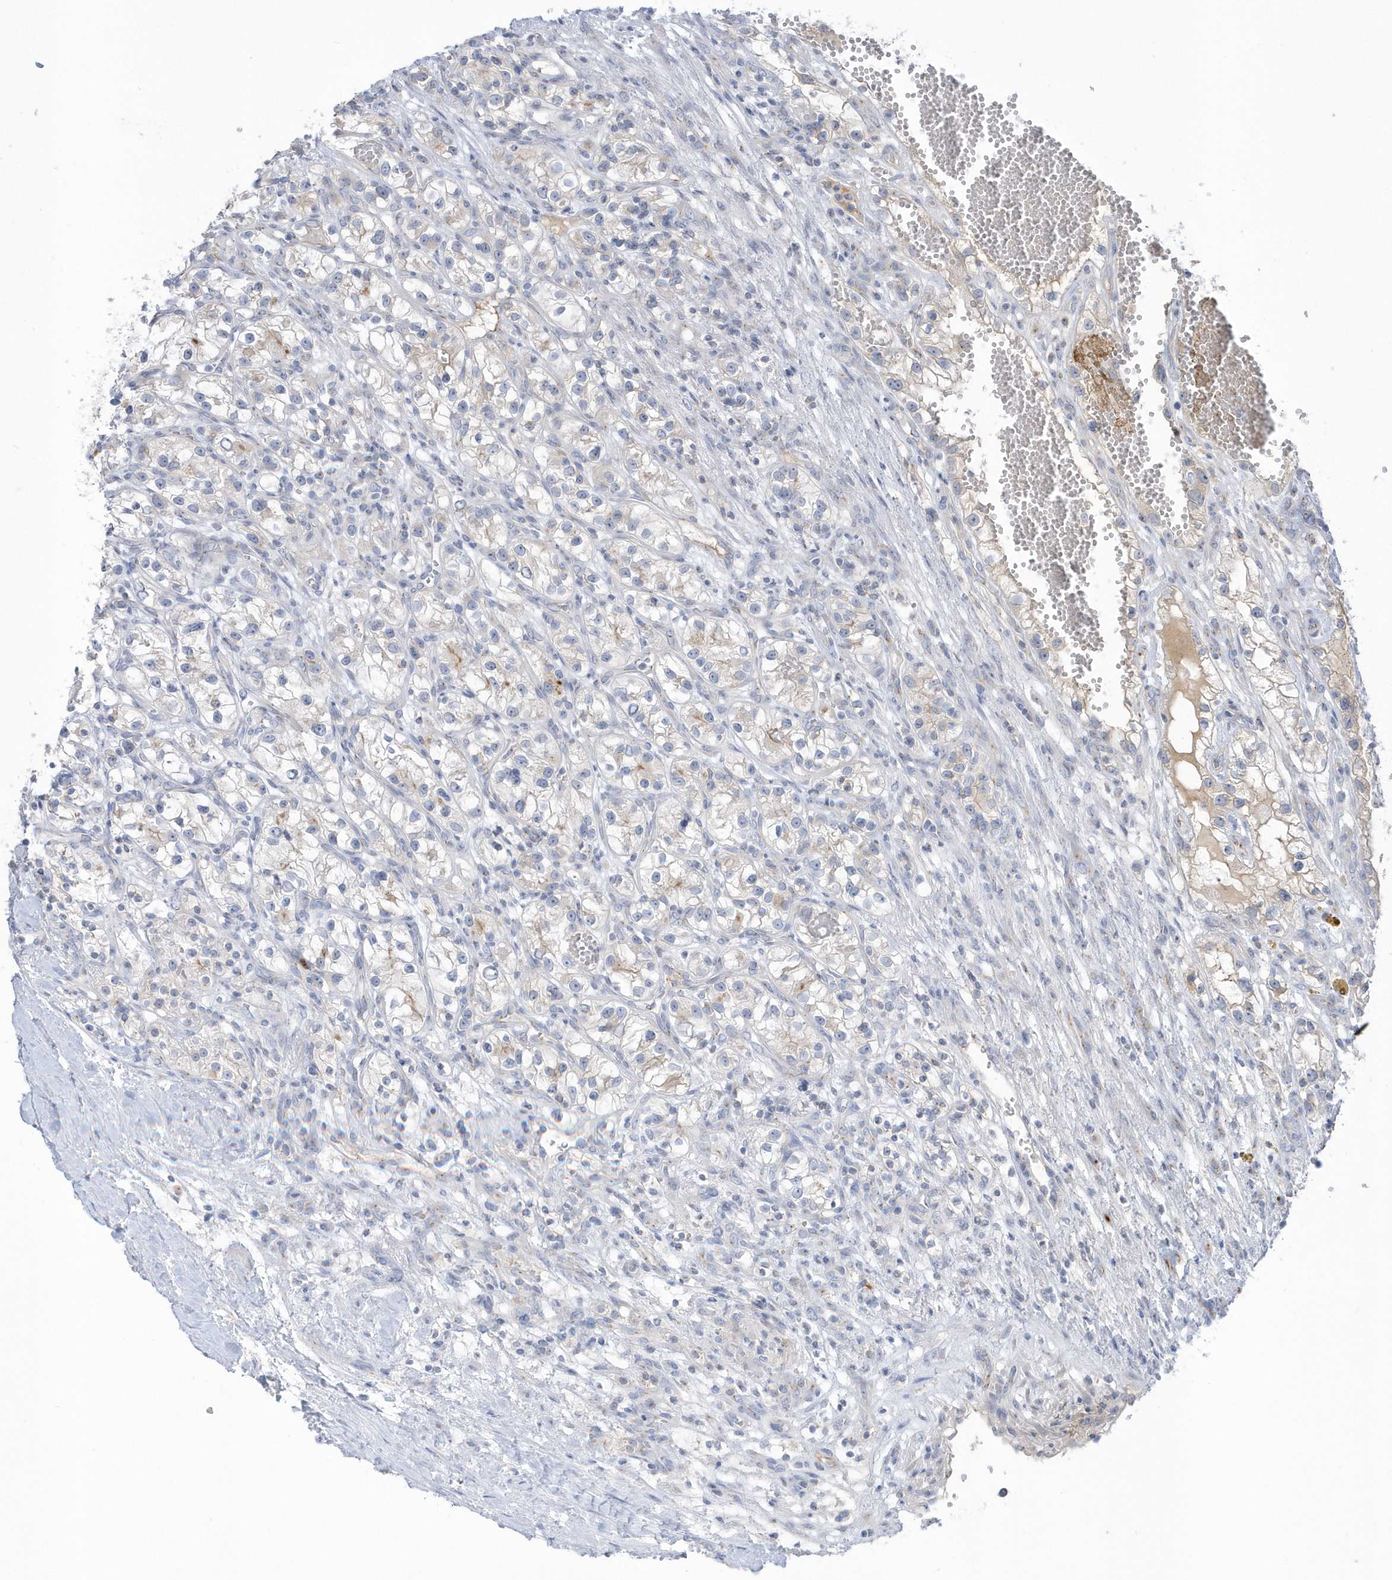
{"staining": {"intensity": "negative", "quantity": "none", "location": "none"}, "tissue": "renal cancer", "cell_type": "Tumor cells", "image_type": "cancer", "snomed": [{"axis": "morphology", "description": "Adenocarcinoma, NOS"}, {"axis": "topography", "description": "Kidney"}], "caption": "A high-resolution micrograph shows immunohistochemistry (IHC) staining of adenocarcinoma (renal), which demonstrates no significant staining in tumor cells.", "gene": "SEMA3D", "patient": {"sex": "female", "age": 57}}